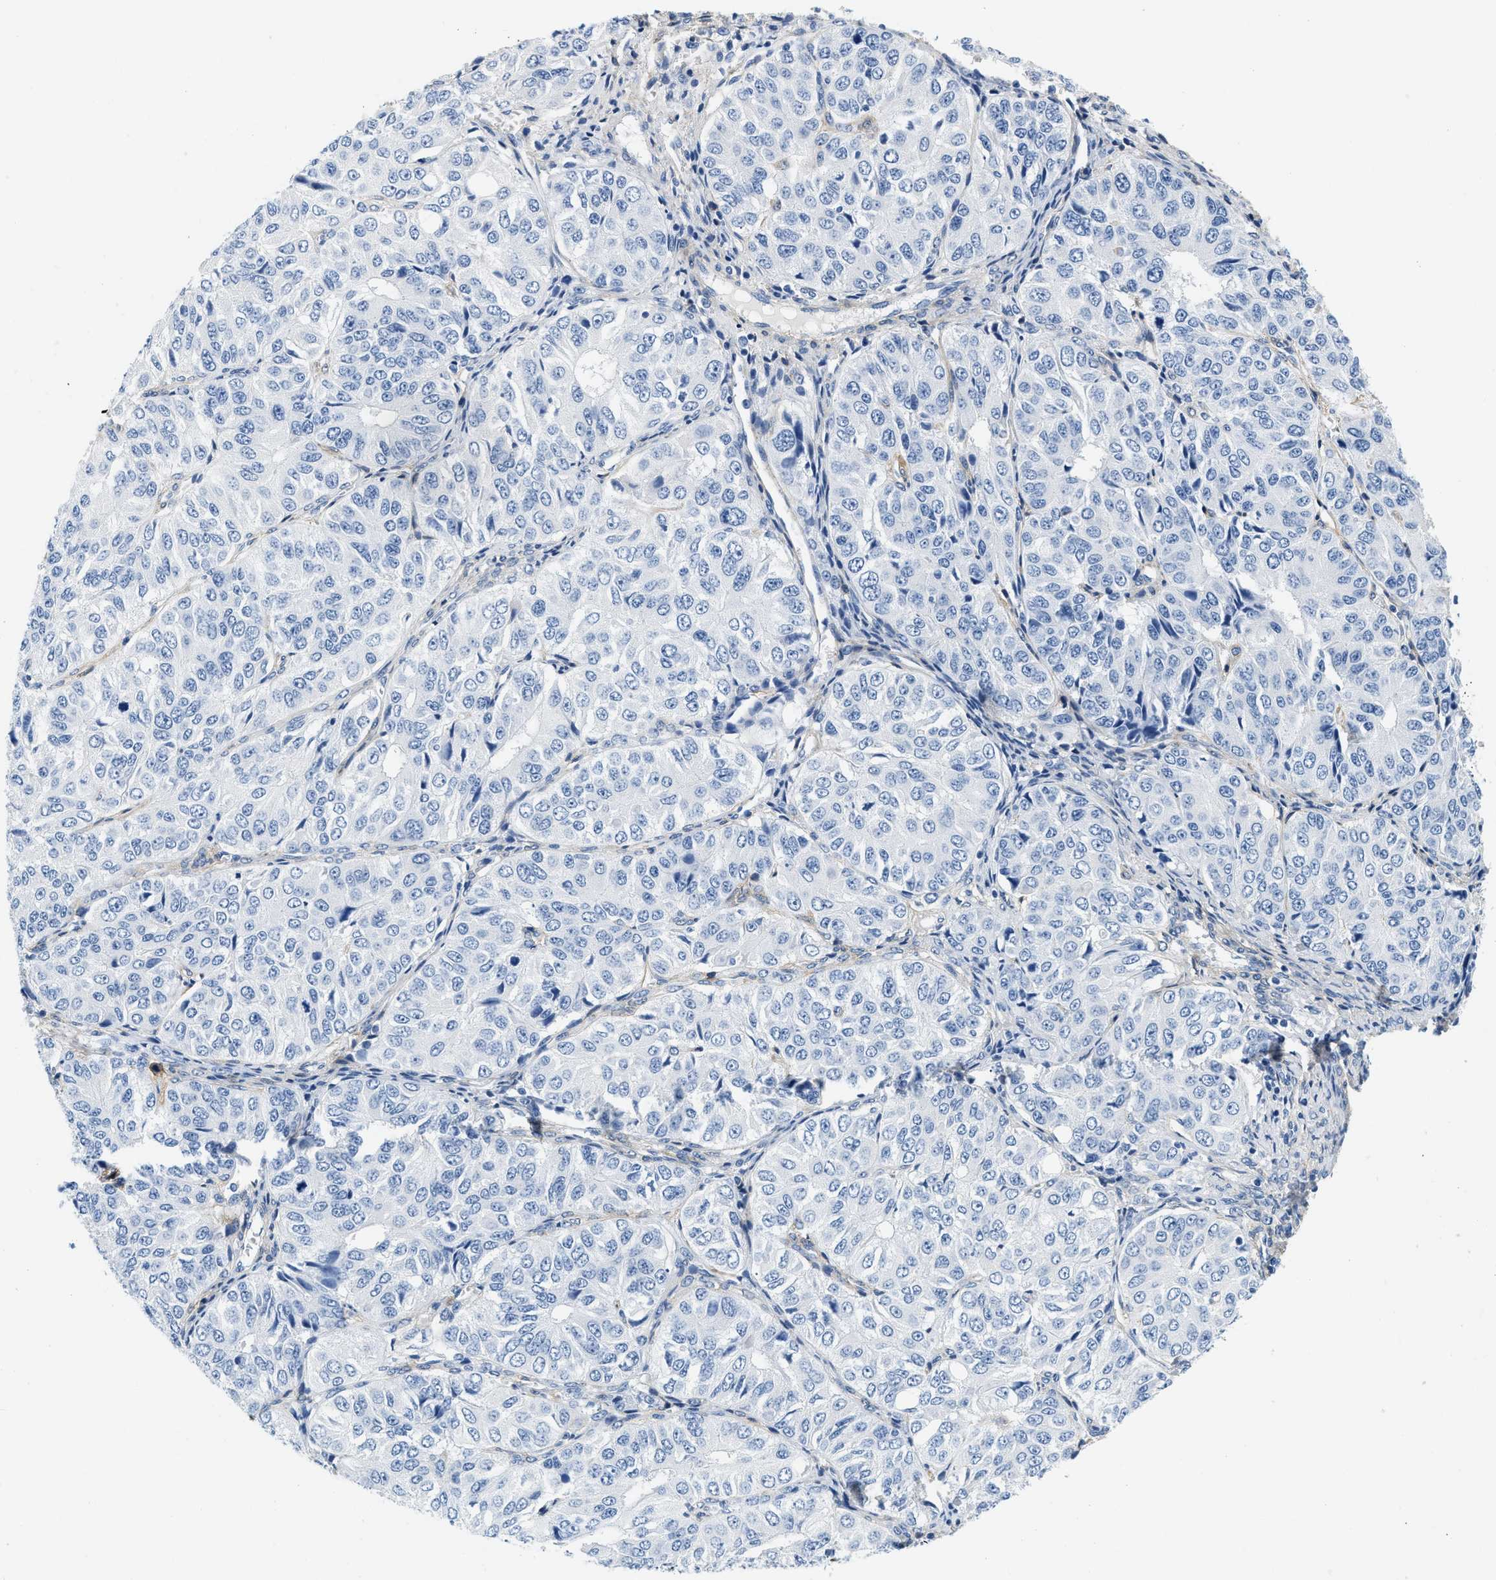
{"staining": {"intensity": "negative", "quantity": "none", "location": "none"}, "tissue": "ovarian cancer", "cell_type": "Tumor cells", "image_type": "cancer", "snomed": [{"axis": "morphology", "description": "Carcinoma, endometroid"}, {"axis": "topography", "description": "Ovary"}], "caption": "This image is of endometroid carcinoma (ovarian) stained with IHC to label a protein in brown with the nuclei are counter-stained blue. There is no positivity in tumor cells. (Immunohistochemistry (ihc), brightfield microscopy, high magnification).", "gene": "PDGFRB", "patient": {"sex": "female", "age": 51}}